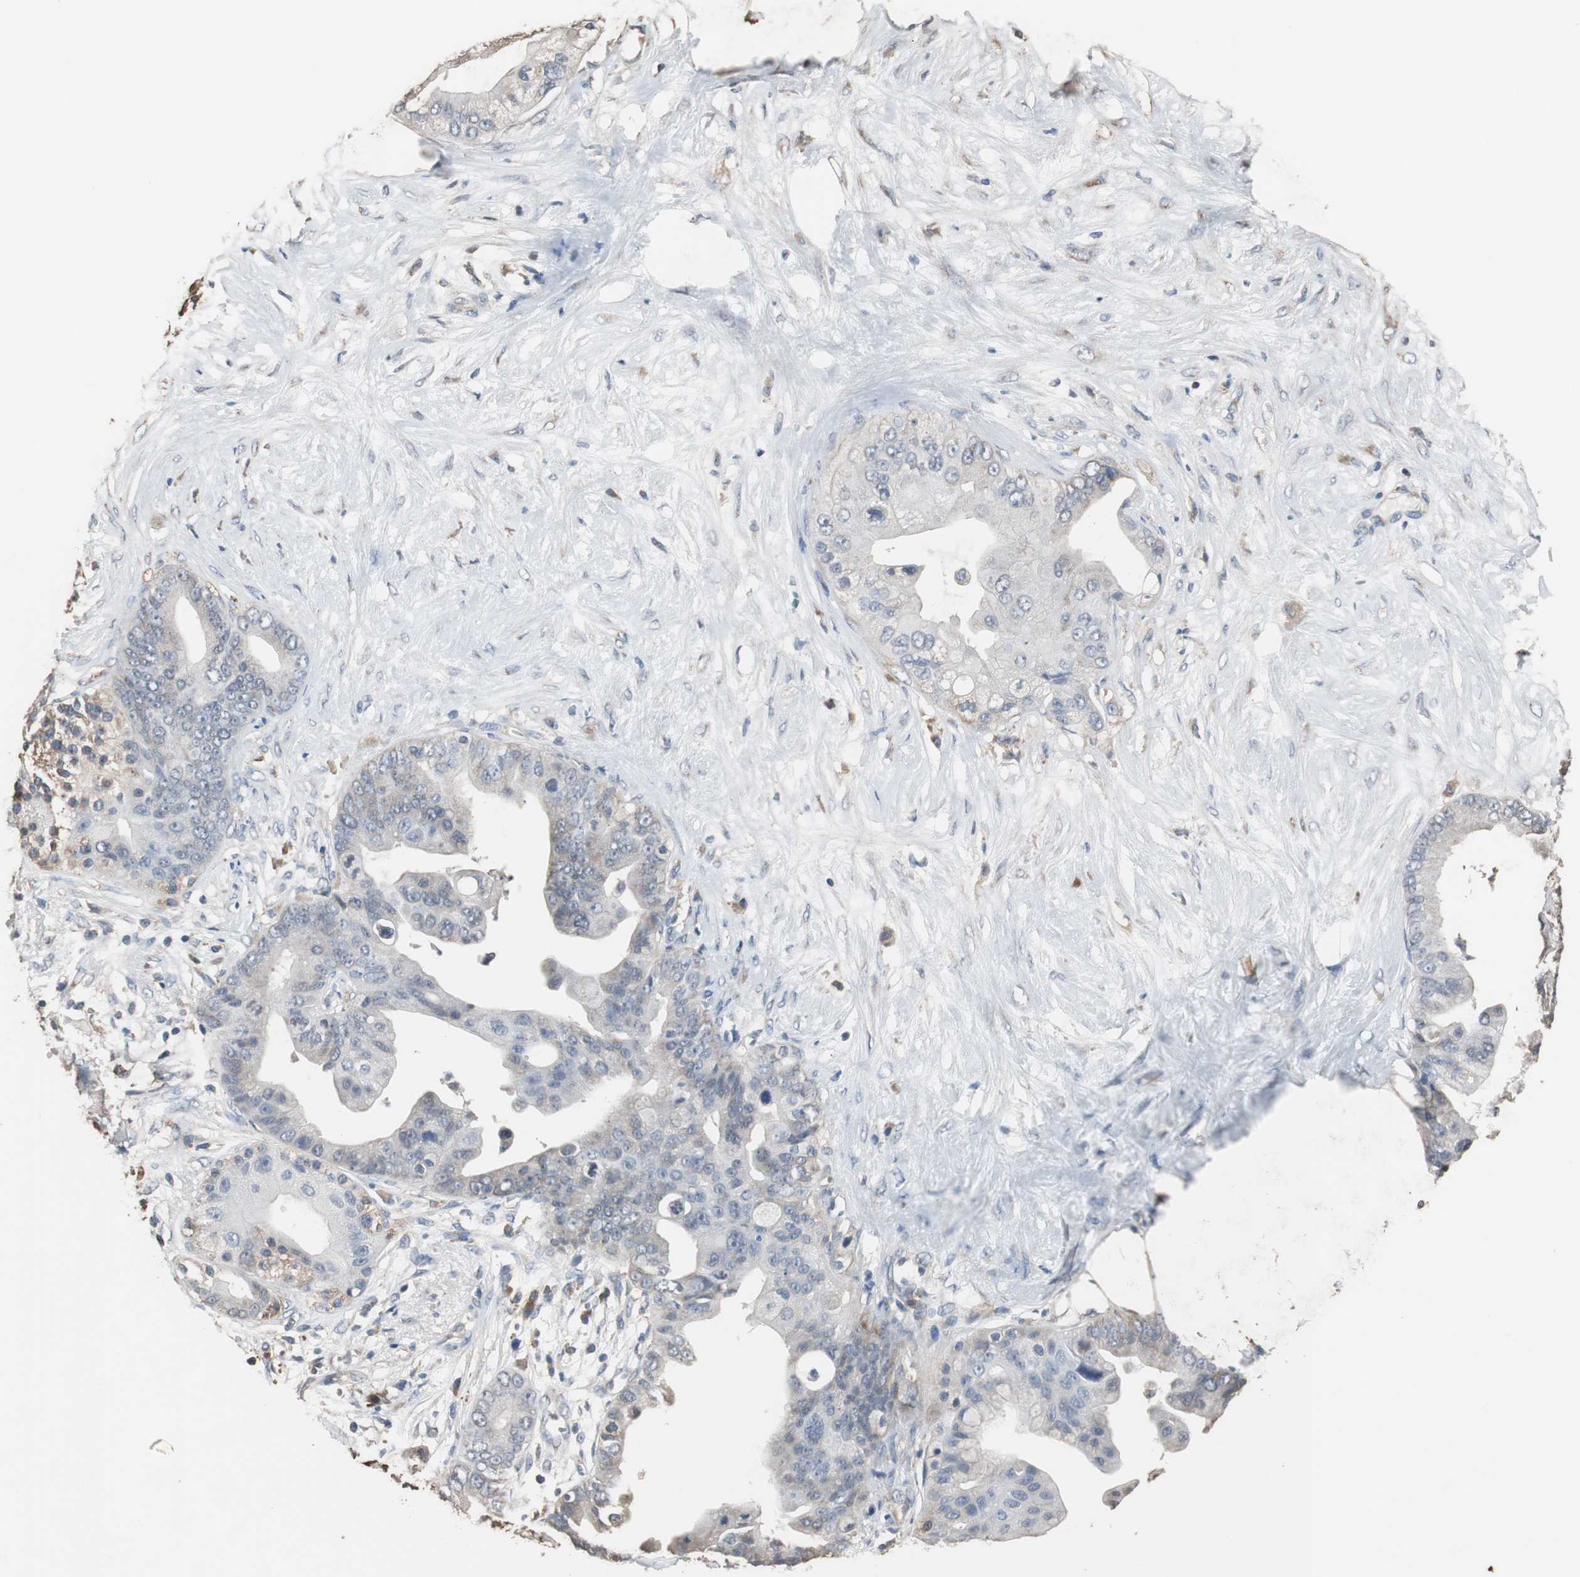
{"staining": {"intensity": "weak", "quantity": "<25%", "location": "cytoplasmic/membranous"}, "tissue": "pancreatic cancer", "cell_type": "Tumor cells", "image_type": "cancer", "snomed": [{"axis": "morphology", "description": "Adenocarcinoma, NOS"}, {"axis": "topography", "description": "Pancreas"}], "caption": "Protein analysis of pancreatic adenocarcinoma exhibits no significant positivity in tumor cells.", "gene": "SCIMP", "patient": {"sex": "female", "age": 75}}